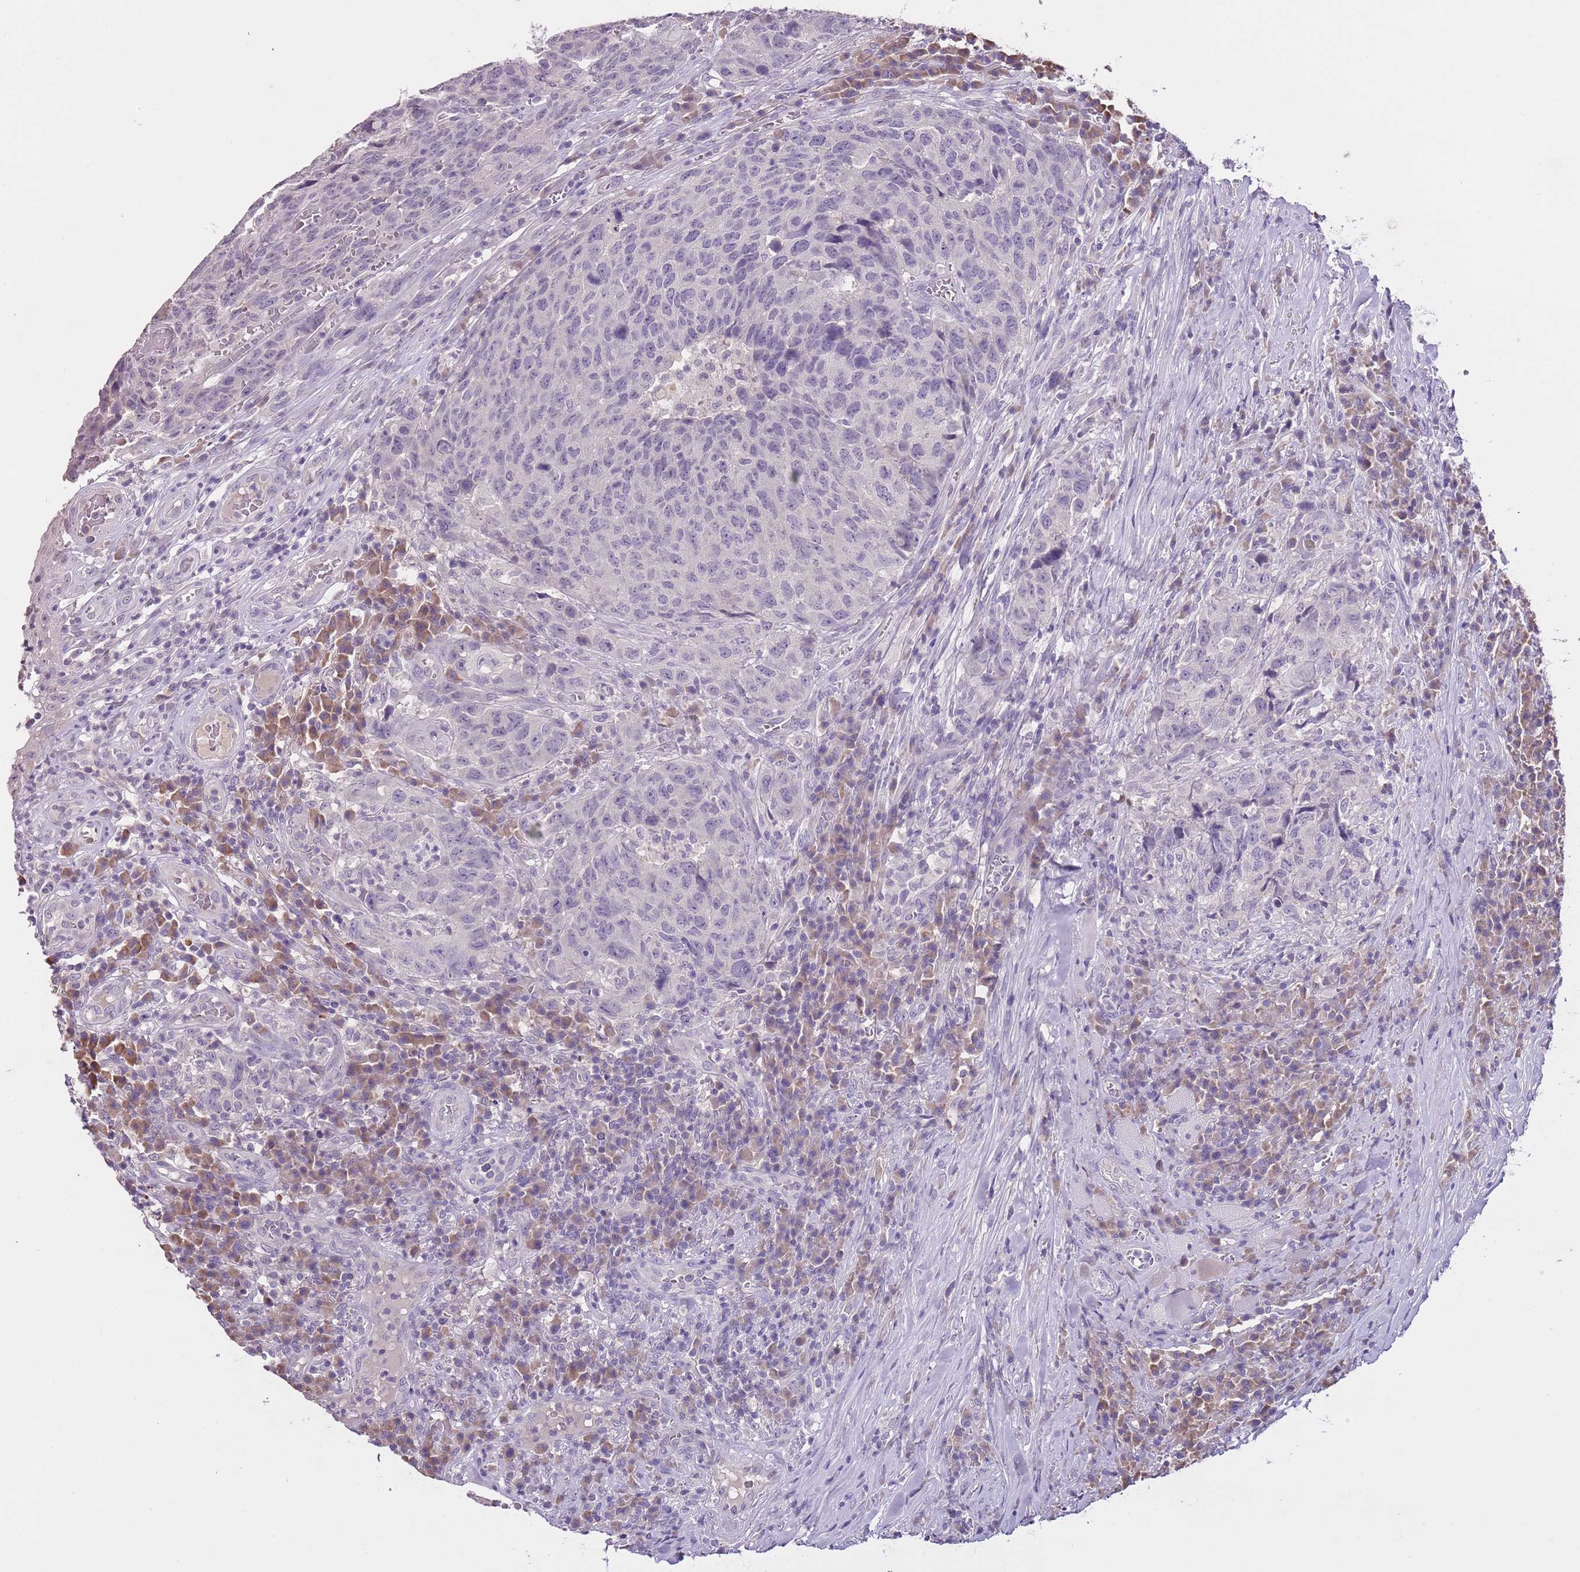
{"staining": {"intensity": "negative", "quantity": "none", "location": "none"}, "tissue": "head and neck cancer", "cell_type": "Tumor cells", "image_type": "cancer", "snomed": [{"axis": "morphology", "description": "Squamous cell carcinoma, NOS"}, {"axis": "topography", "description": "Head-Neck"}], "caption": "A histopathology image of human head and neck cancer (squamous cell carcinoma) is negative for staining in tumor cells.", "gene": "SLC35E3", "patient": {"sex": "male", "age": 66}}